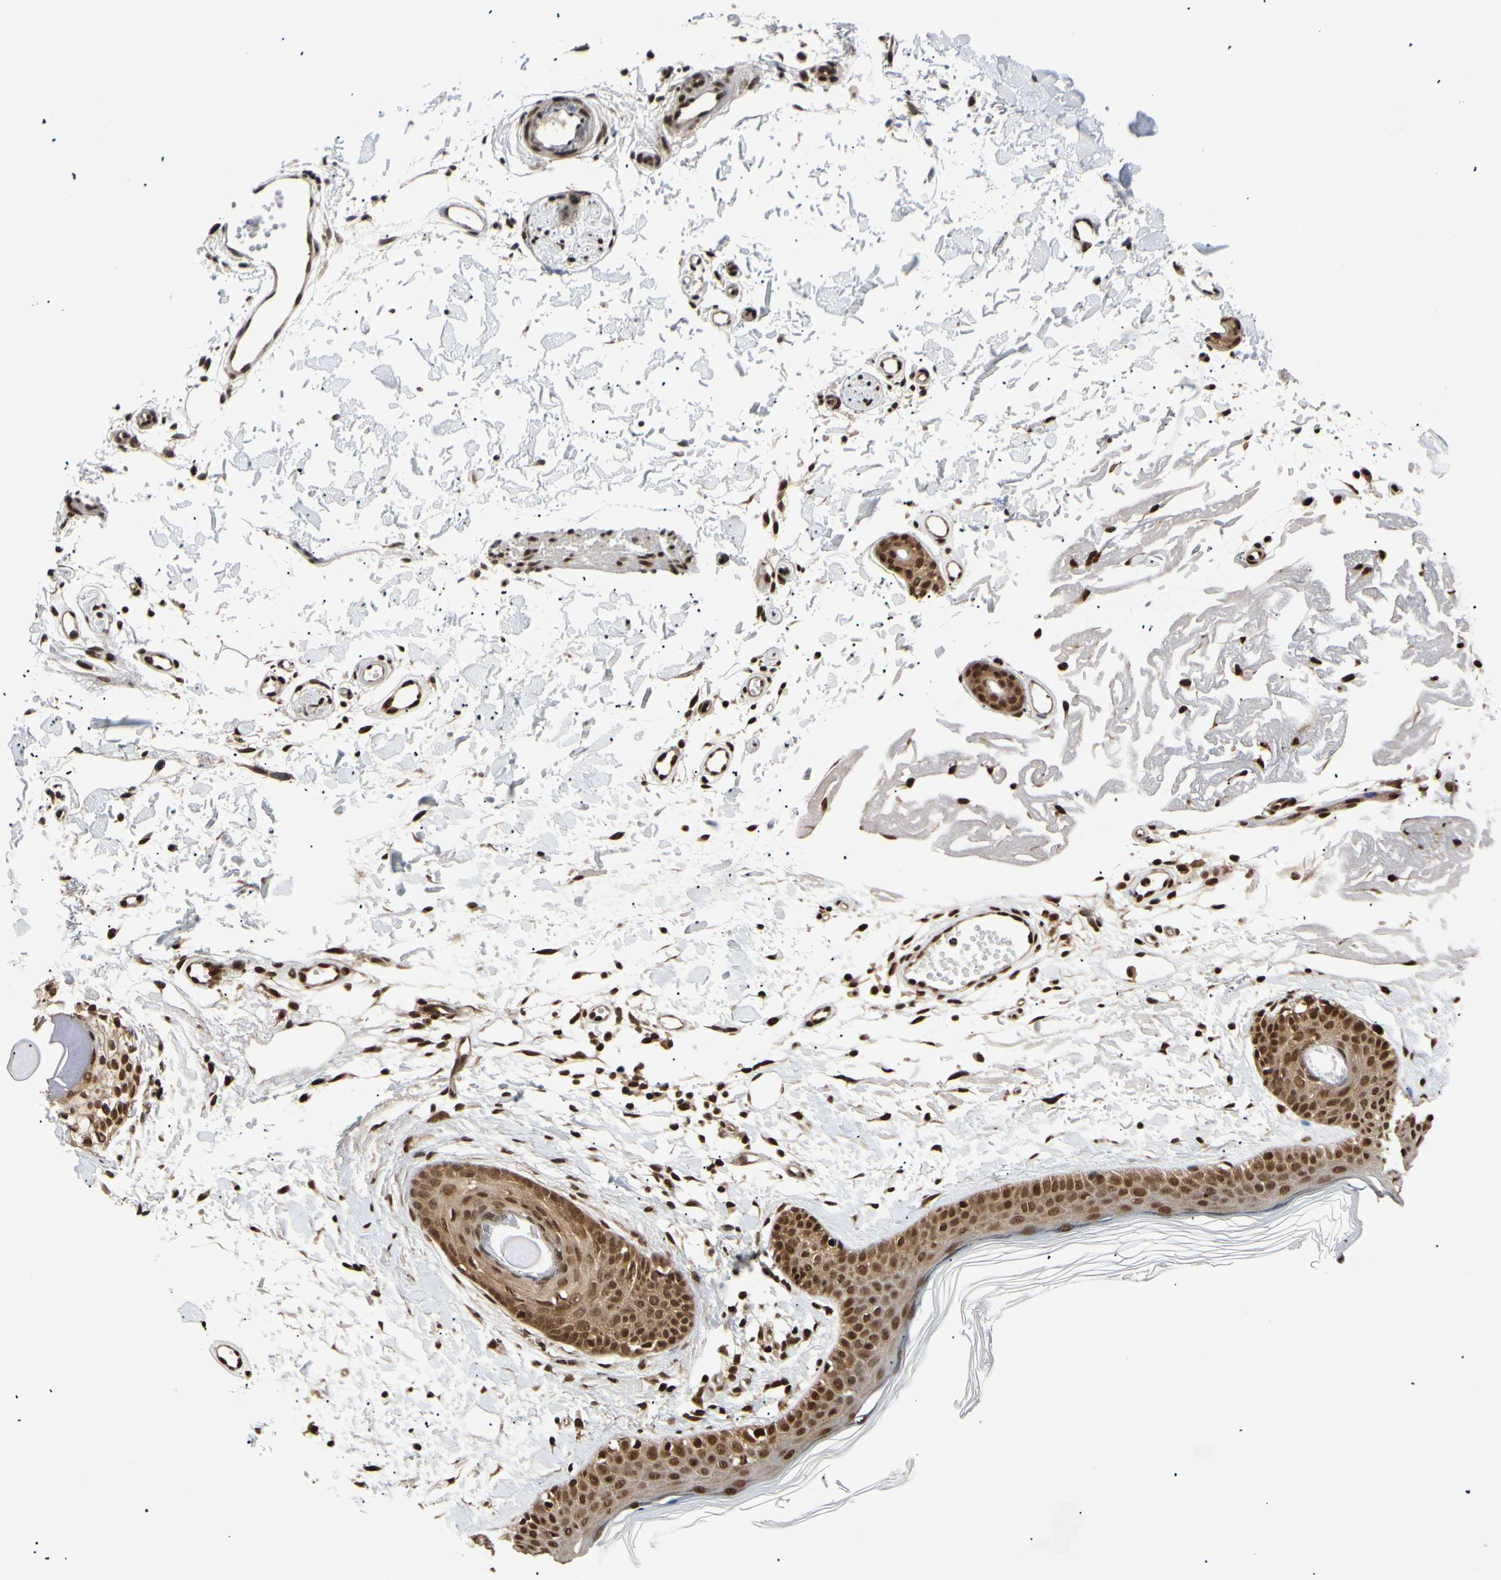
{"staining": {"intensity": "strong", "quantity": ">75%", "location": "cytoplasmic/membranous,nuclear"}, "tissue": "skin", "cell_type": "Fibroblasts", "image_type": "normal", "snomed": [{"axis": "morphology", "description": "Normal tissue, NOS"}, {"axis": "topography", "description": "Skin"}], "caption": "A high-resolution image shows IHC staining of normal skin, which reveals strong cytoplasmic/membranous,nuclear staining in about >75% of fibroblasts.", "gene": "EIF1AX", "patient": {"sex": "male", "age": 83}}